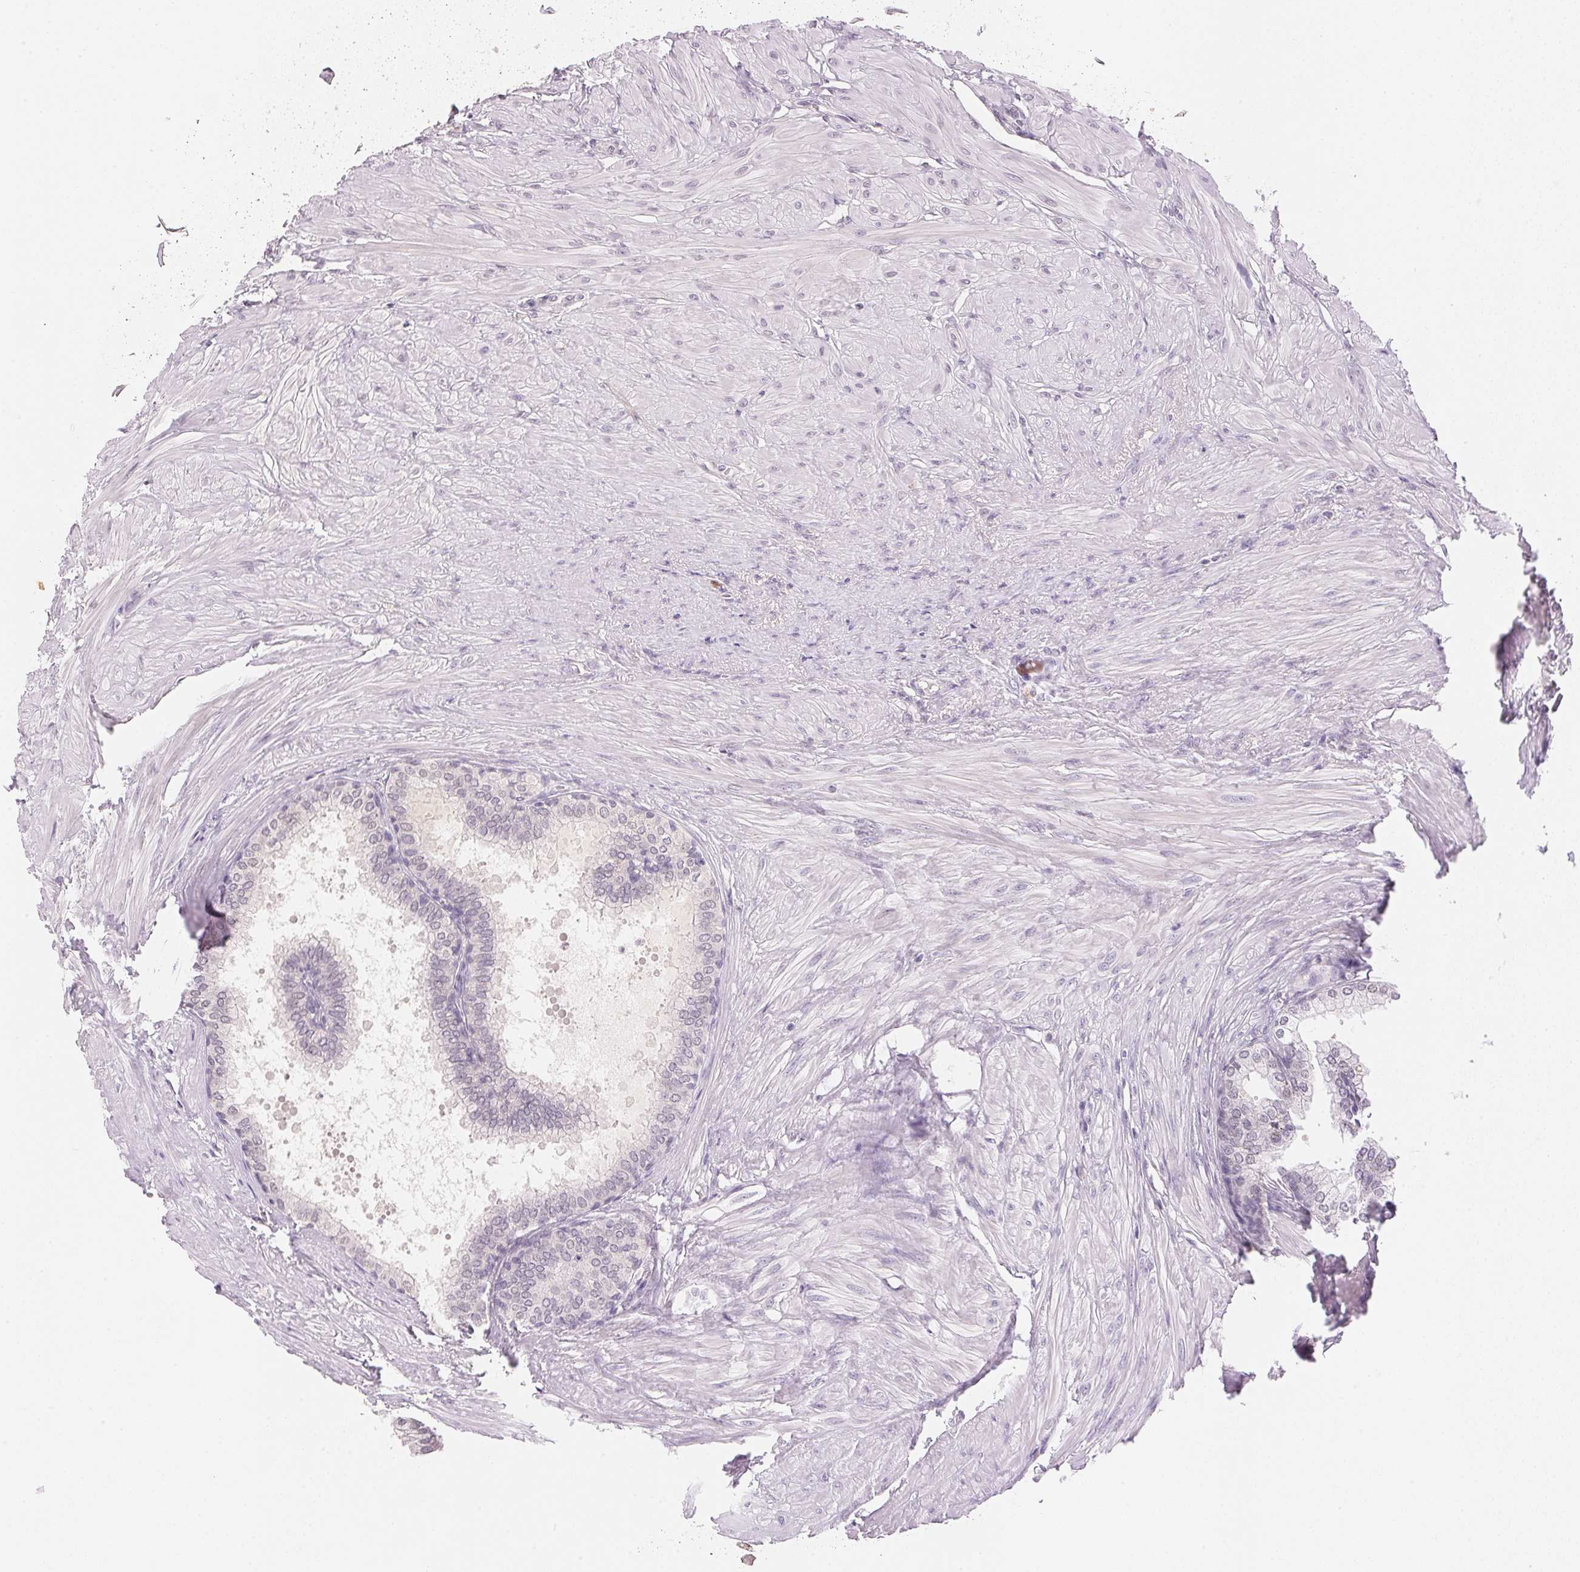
{"staining": {"intensity": "negative", "quantity": "none", "location": "none"}, "tissue": "prostate", "cell_type": "Glandular cells", "image_type": "normal", "snomed": [{"axis": "morphology", "description": "Normal tissue, NOS"}, {"axis": "topography", "description": "Prostate"}, {"axis": "topography", "description": "Peripheral nerve tissue"}], "caption": "The immunohistochemistry image has no significant expression in glandular cells of prostate. (DAB IHC, high magnification).", "gene": "FNDC4", "patient": {"sex": "male", "age": 55}}